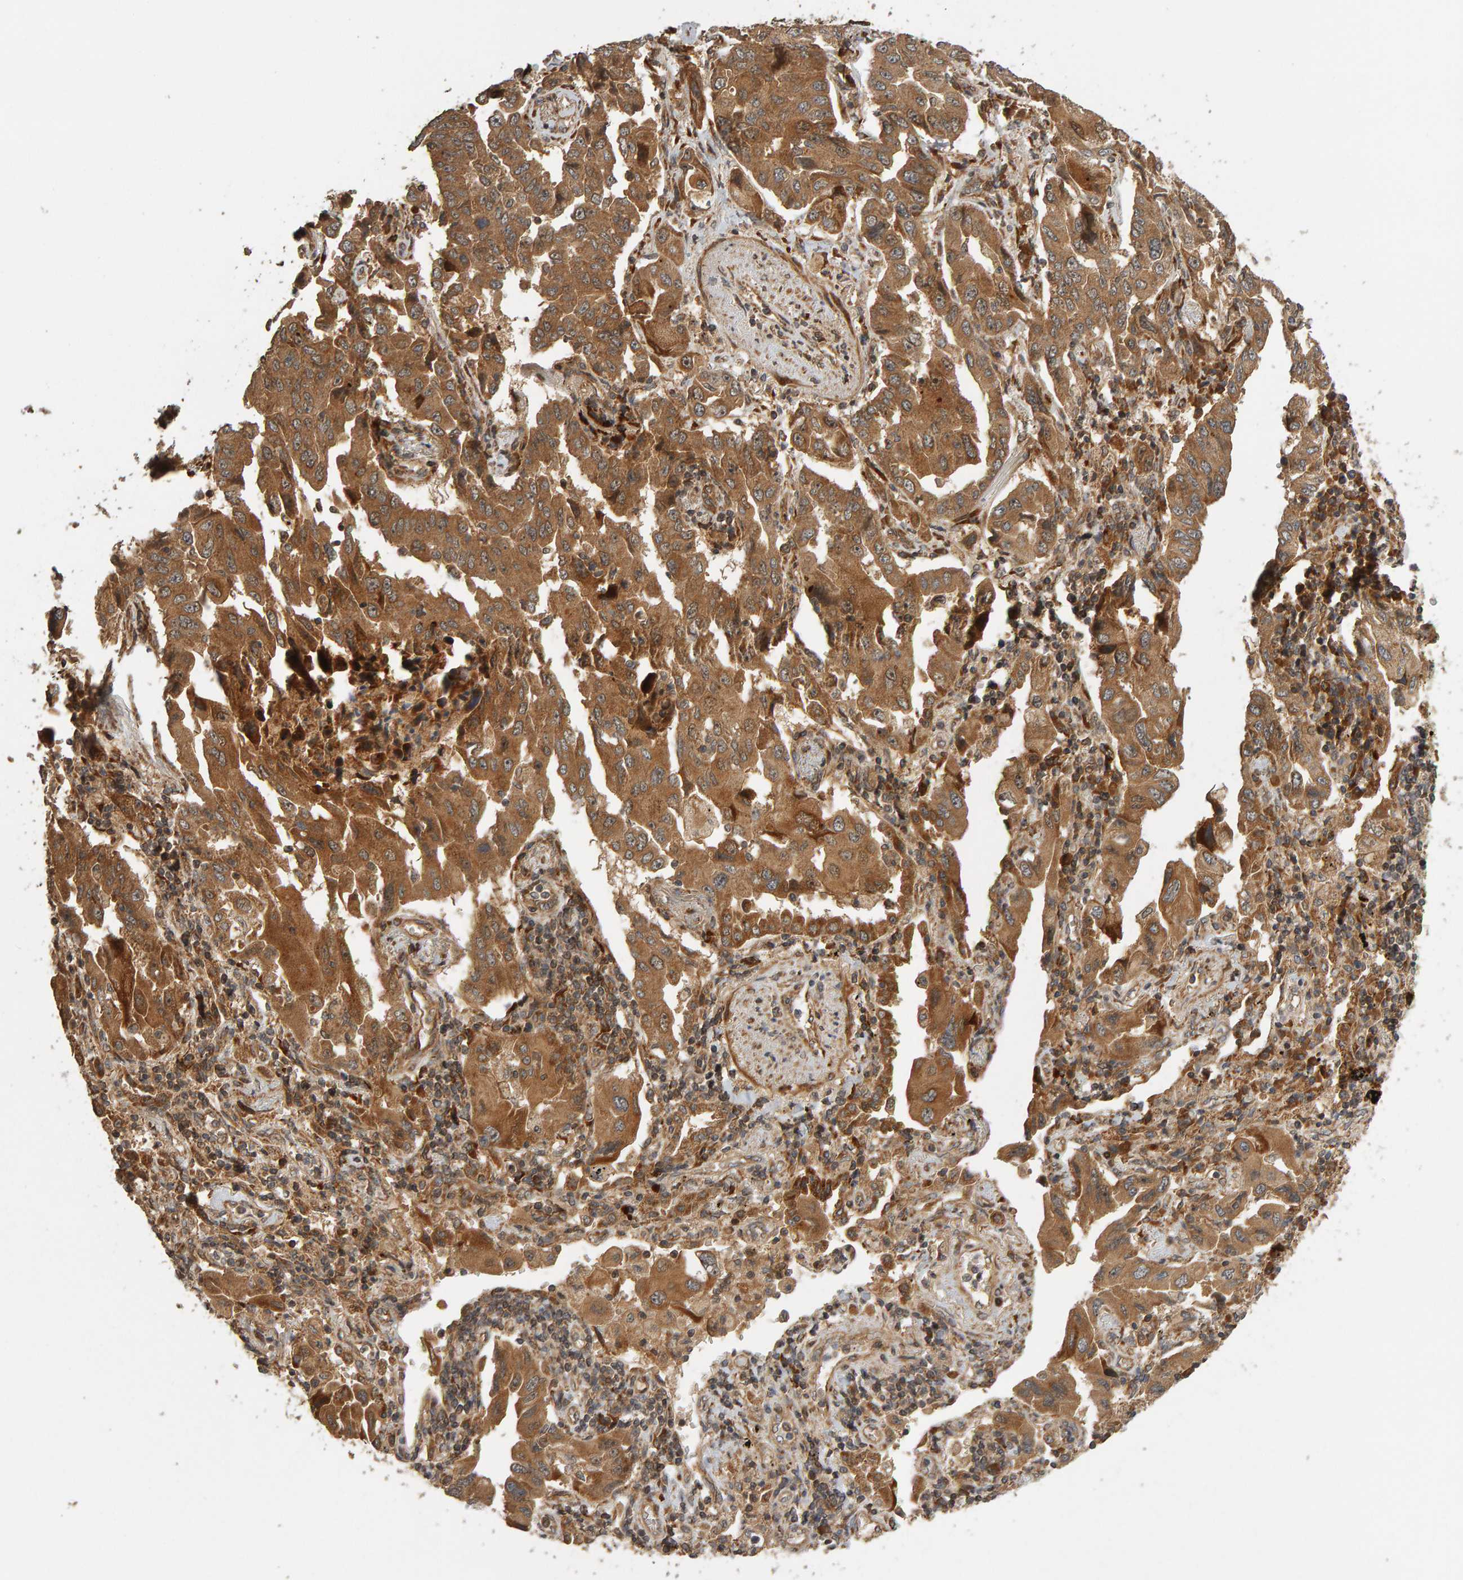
{"staining": {"intensity": "moderate", "quantity": ">75%", "location": "cytoplasmic/membranous"}, "tissue": "lung cancer", "cell_type": "Tumor cells", "image_type": "cancer", "snomed": [{"axis": "morphology", "description": "Adenocarcinoma, NOS"}, {"axis": "topography", "description": "Lung"}], "caption": "Lung cancer stained with IHC demonstrates moderate cytoplasmic/membranous expression in about >75% of tumor cells.", "gene": "ZFAND1", "patient": {"sex": "female", "age": 65}}